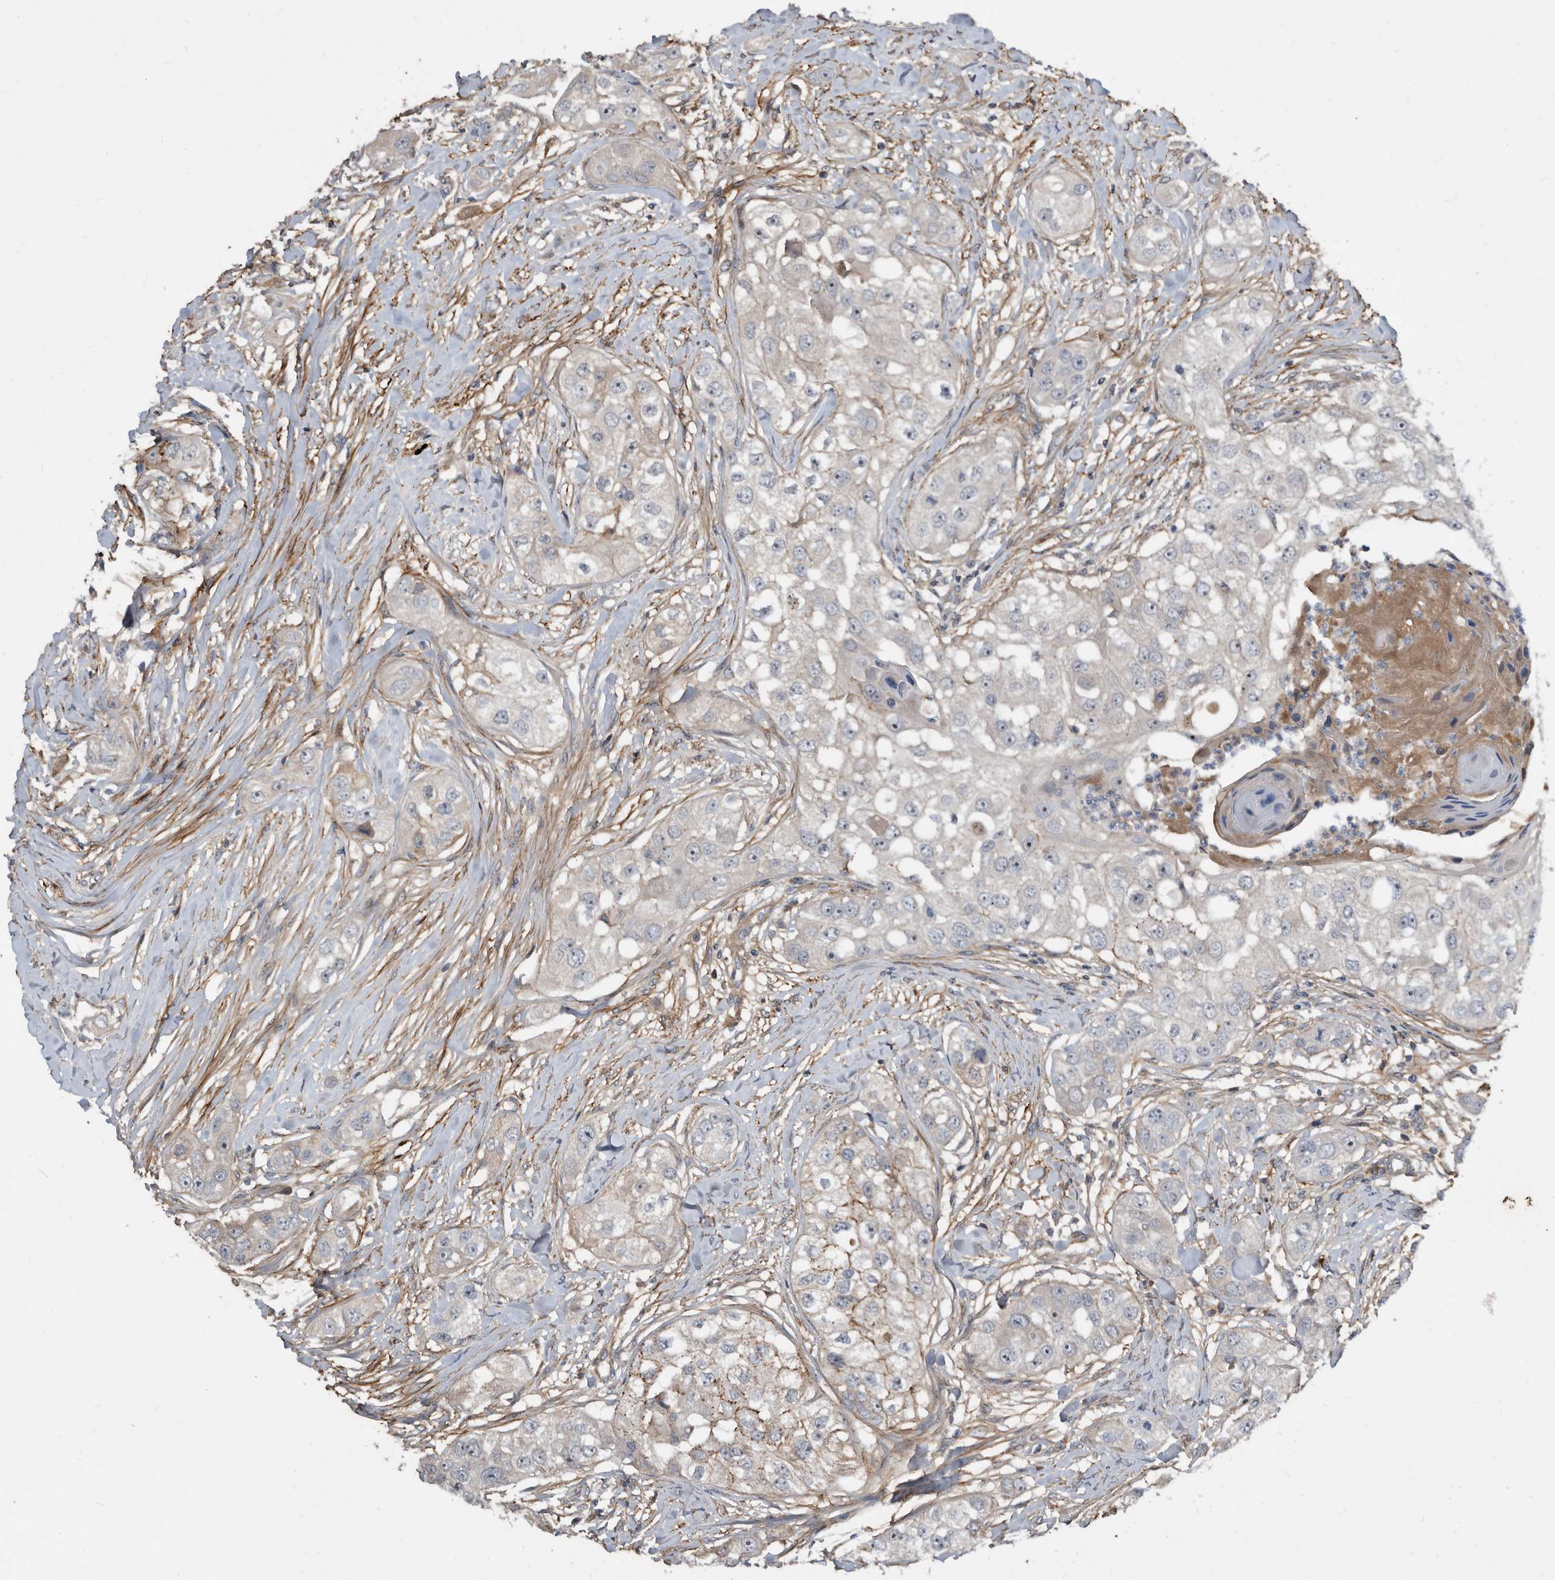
{"staining": {"intensity": "weak", "quantity": "<25%", "location": "cytoplasmic/membranous"}, "tissue": "head and neck cancer", "cell_type": "Tumor cells", "image_type": "cancer", "snomed": [{"axis": "morphology", "description": "Normal tissue, NOS"}, {"axis": "morphology", "description": "Squamous cell carcinoma, NOS"}, {"axis": "topography", "description": "Skeletal muscle"}, {"axis": "topography", "description": "Head-Neck"}], "caption": "Human head and neck squamous cell carcinoma stained for a protein using IHC demonstrates no staining in tumor cells.", "gene": "PI15", "patient": {"sex": "male", "age": 51}}